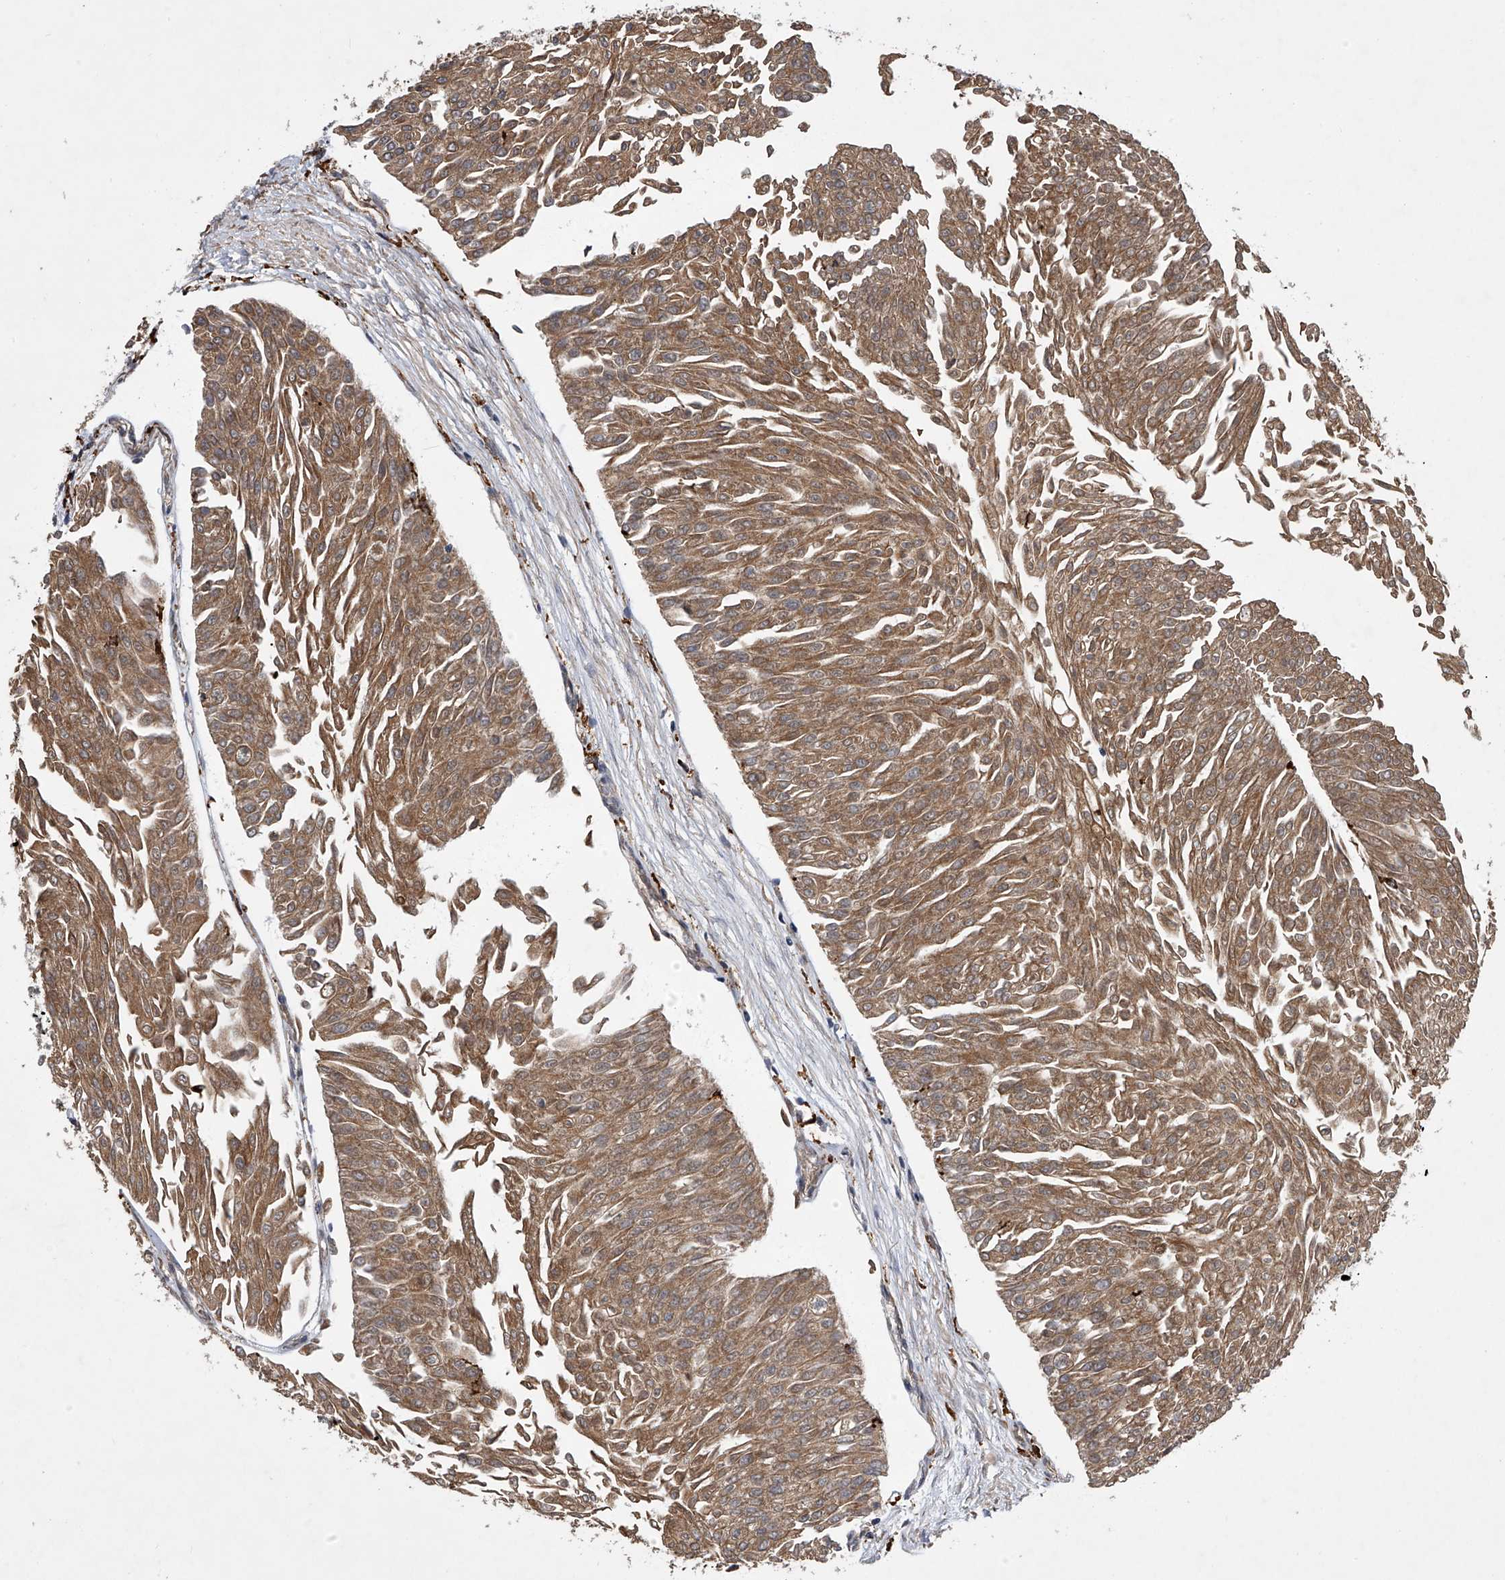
{"staining": {"intensity": "moderate", "quantity": ">75%", "location": "cytoplasmic/membranous"}, "tissue": "urothelial cancer", "cell_type": "Tumor cells", "image_type": "cancer", "snomed": [{"axis": "morphology", "description": "Urothelial carcinoma, Low grade"}, {"axis": "topography", "description": "Urinary bladder"}], "caption": "Immunohistochemistry (IHC) staining of urothelial cancer, which shows medium levels of moderate cytoplasmic/membranous staining in approximately >75% of tumor cells indicating moderate cytoplasmic/membranous protein positivity. The staining was performed using DAB (3,3'-diaminobenzidine) (brown) for protein detection and nuclei were counterstained in hematoxylin (blue).", "gene": "TRIM8", "patient": {"sex": "male", "age": 67}}